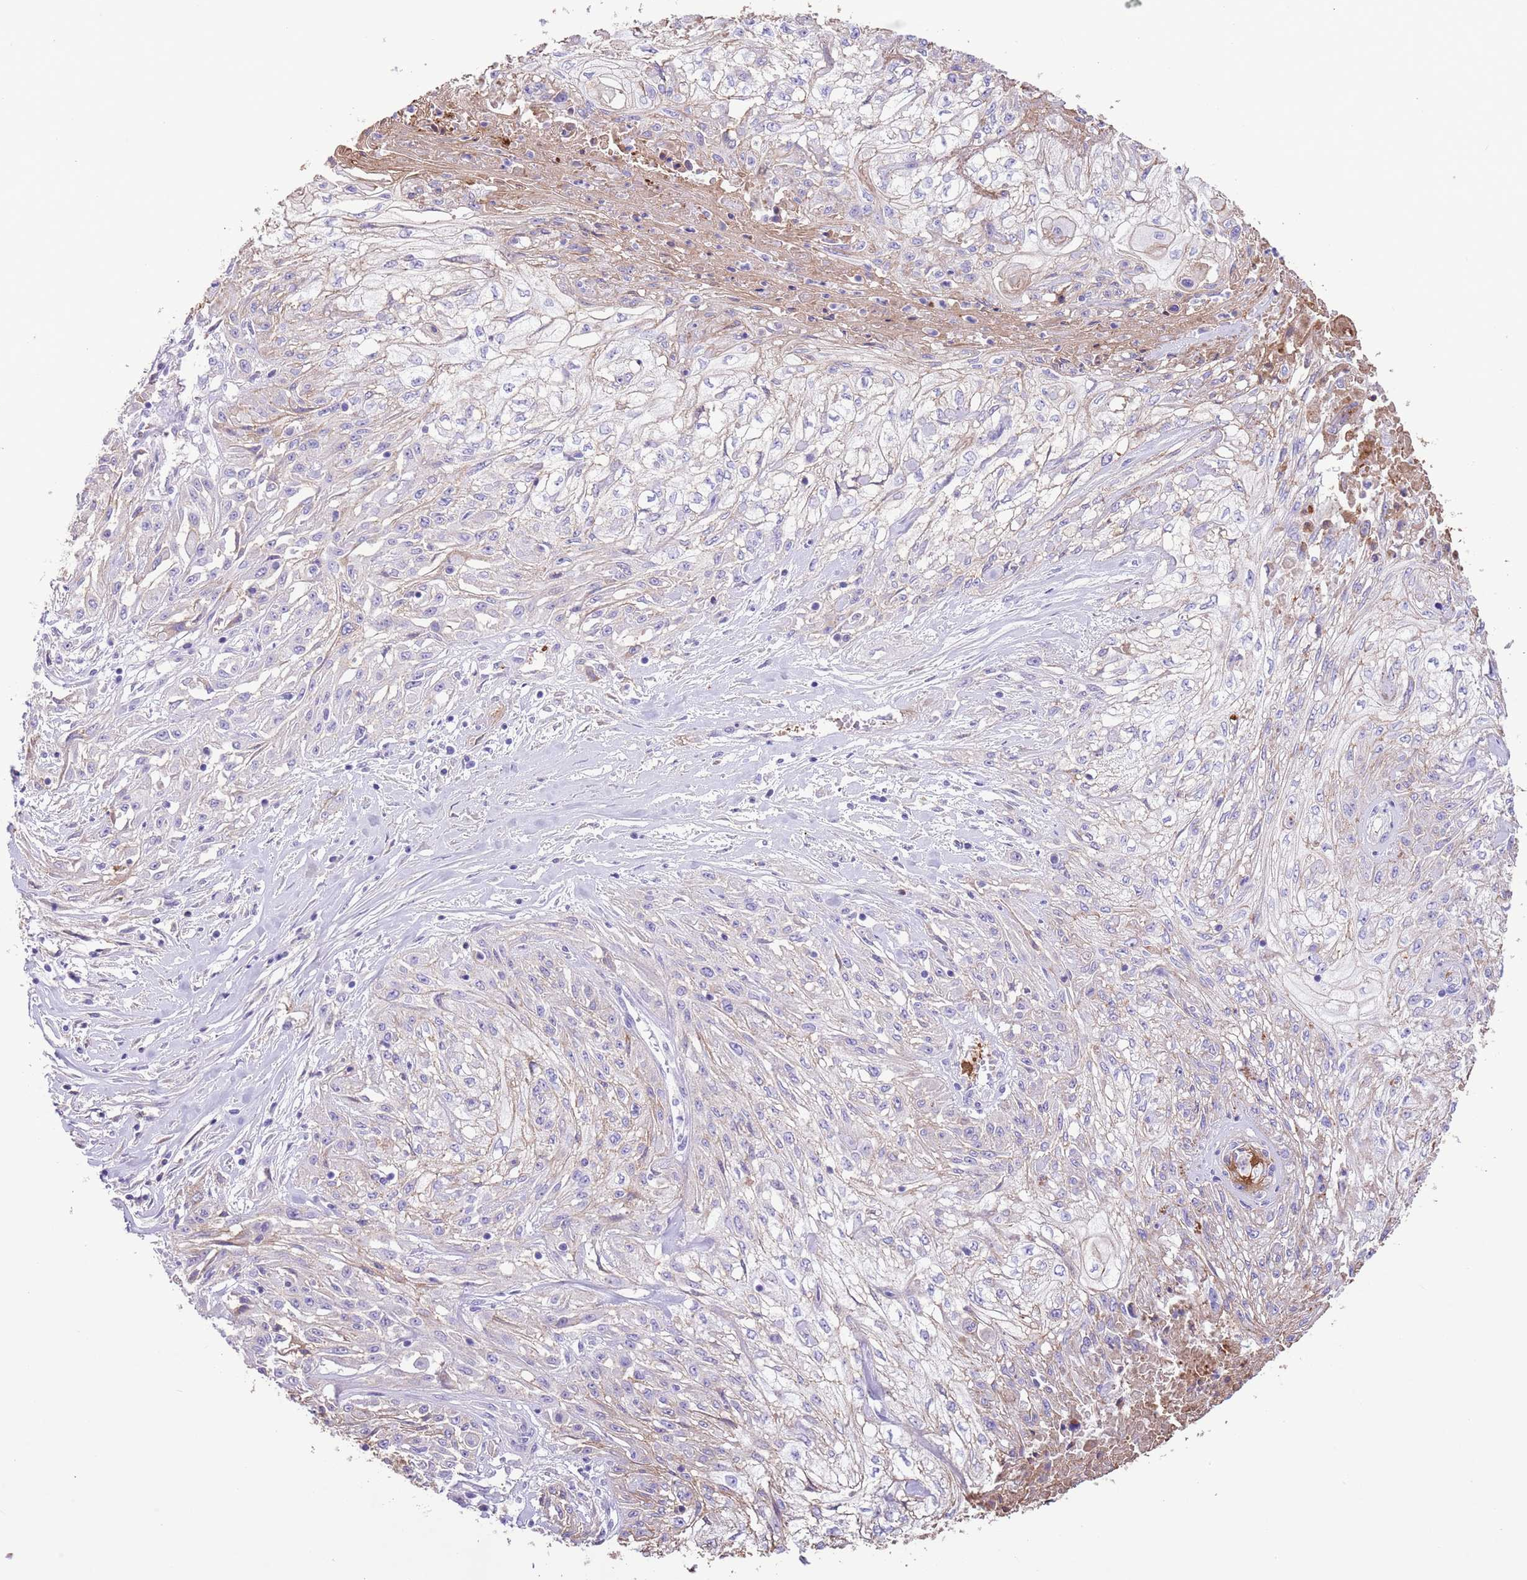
{"staining": {"intensity": "negative", "quantity": "none", "location": "none"}, "tissue": "skin cancer", "cell_type": "Tumor cells", "image_type": "cancer", "snomed": [{"axis": "morphology", "description": "Squamous cell carcinoma, NOS"}, {"axis": "morphology", "description": "Squamous cell carcinoma, metastatic, NOS"}, {"axis": "topography", "description": "Skin"}, {"axis": "topography", "description": "Lymph node"}], "caption": "IHC of human skin cancer (squamous cell carcinoma) reveals no expression in tumor cells.", "gene": "IGF1", "patient": {"sex": "male", "age": 75}}